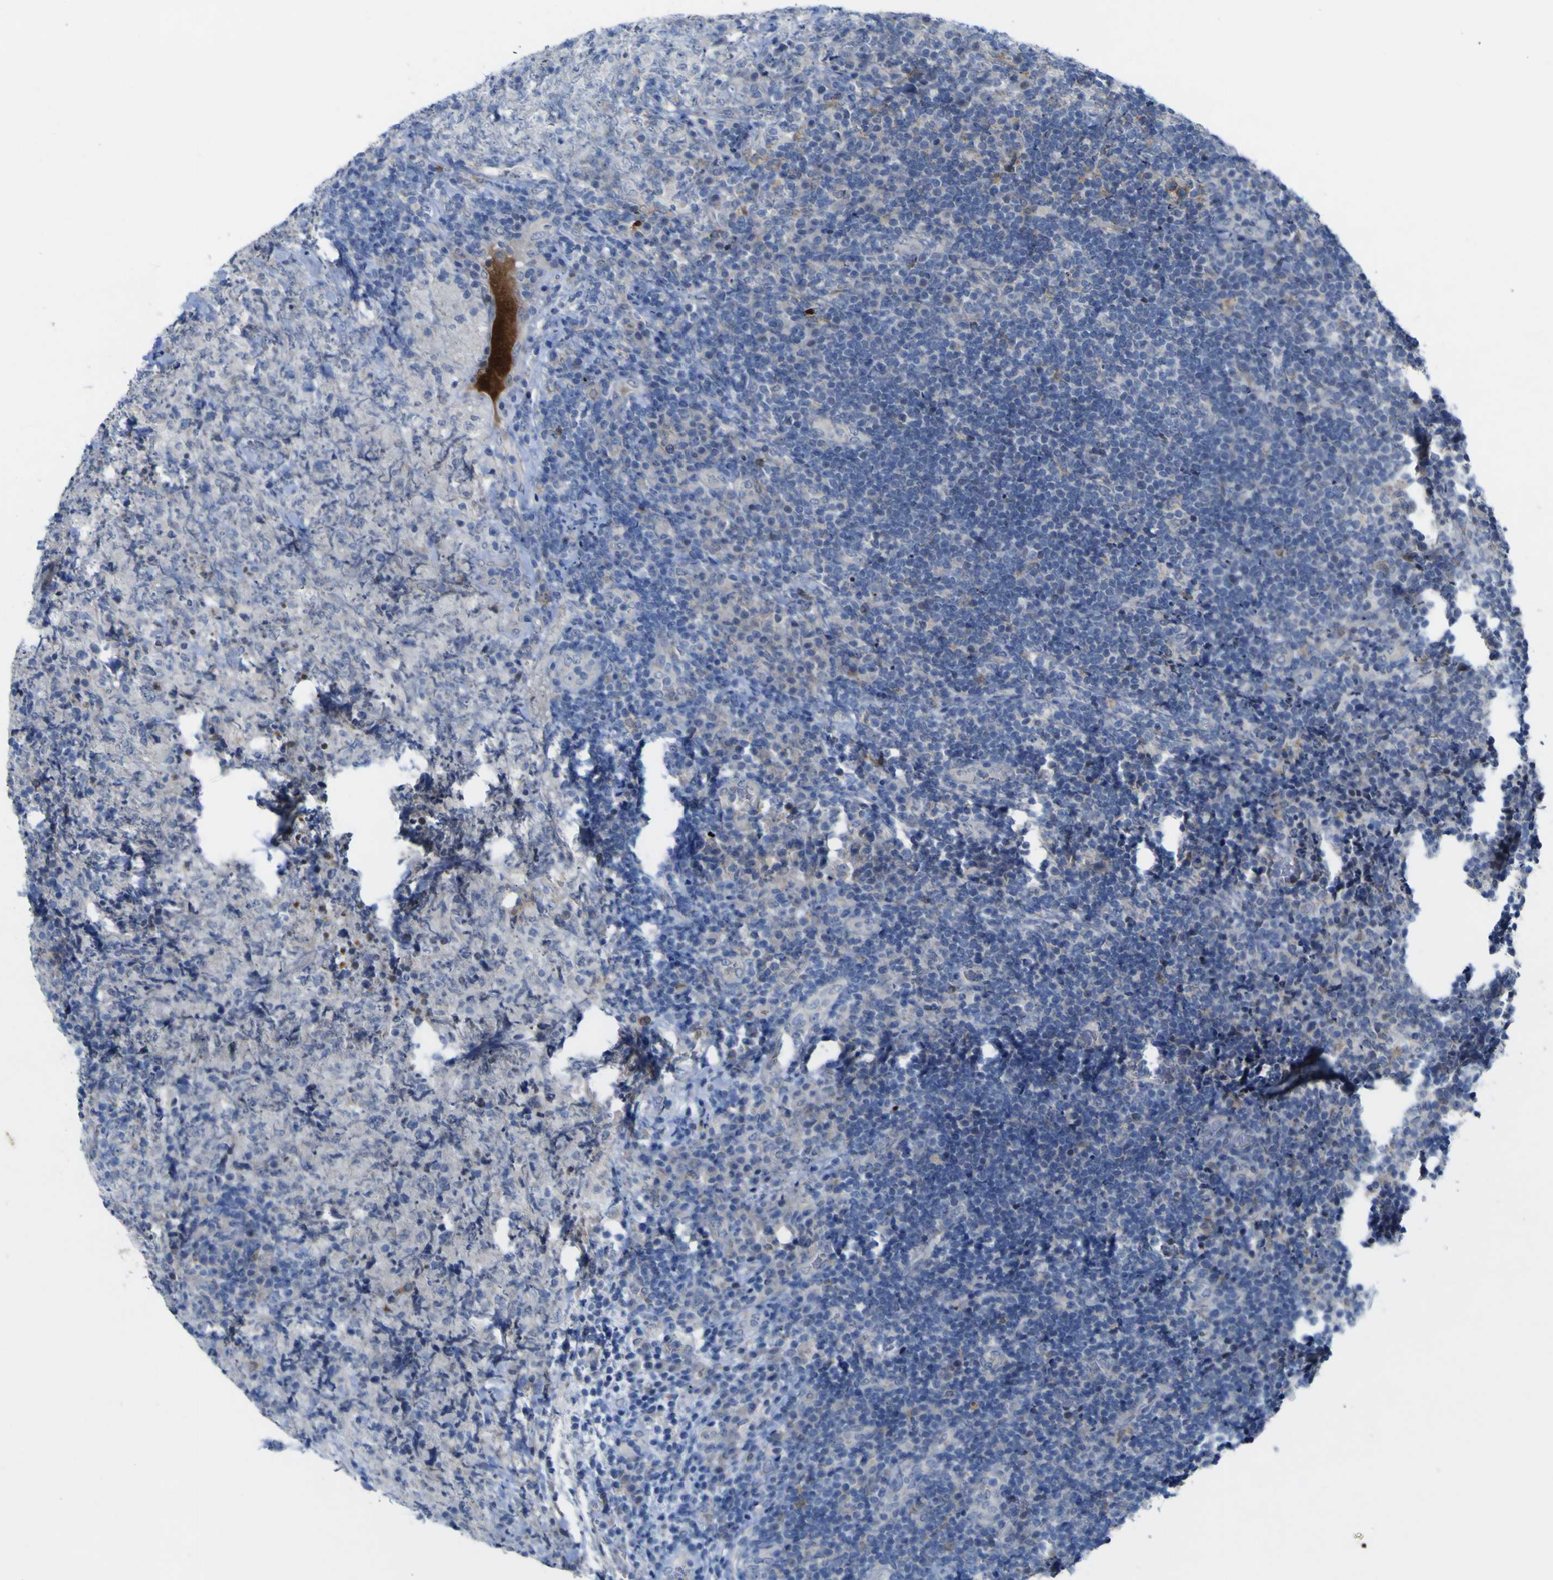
{"staining": {"intensity": "negative", "quantity": "none", "location": "none"}, "tissue": "lymphoma", "cell_type": "Tumor cells", "image_type": "cancer", "snomed": [{"axis": "morphology", "description": "Malignant lymphoma, non-Hodgkin's type, High grade"}, {"axis": "topography", "description": "Tonsil"}], "caption": "Immunohistochemistry (IHC) histopathology image of lymphoma stained for a protein (brown), which exhibits no positivity in tumor cells.", "gene": "NAV1", "patient": {"sex": "female", "age": 36}}